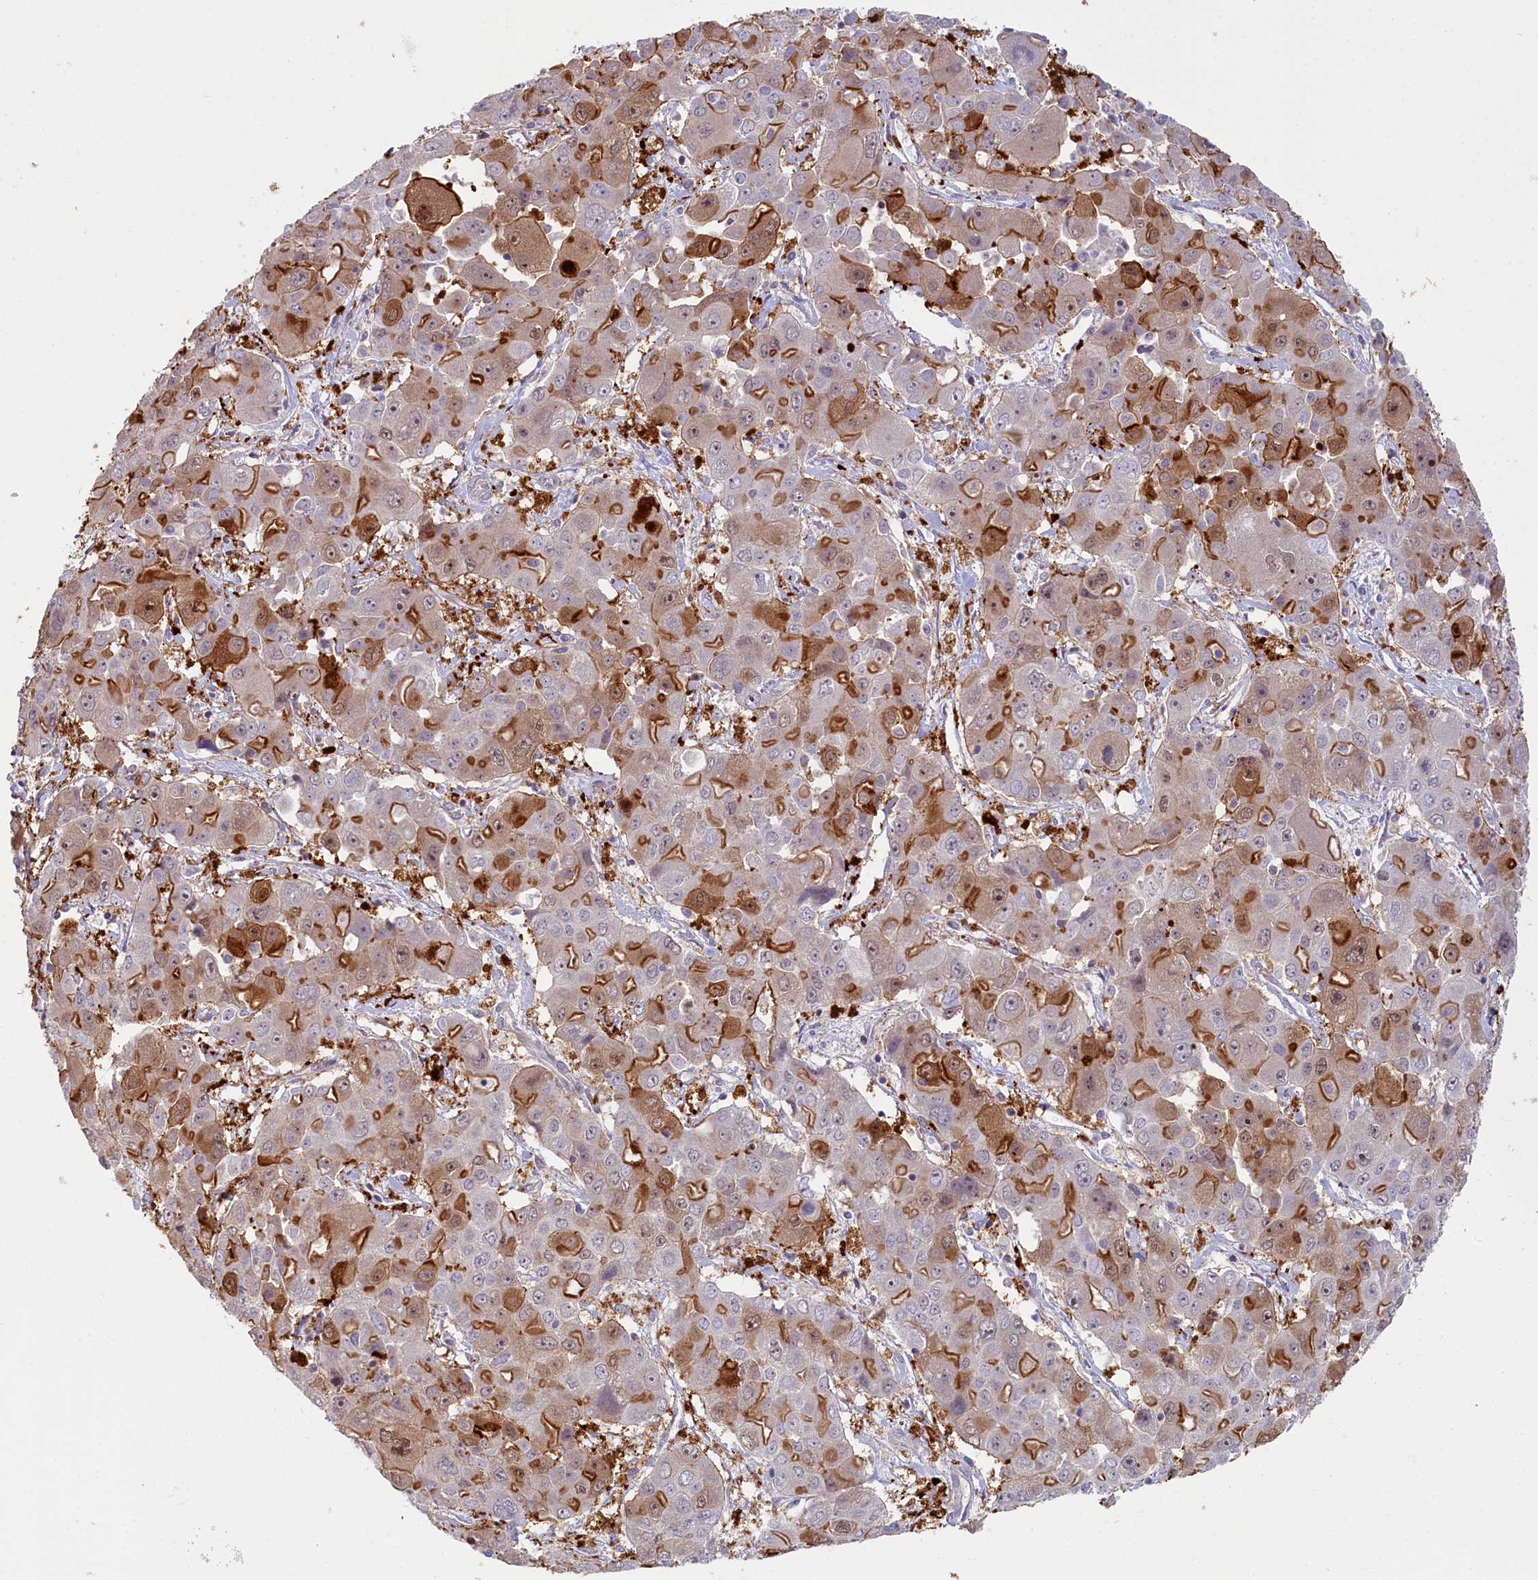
{"staining": {"intensity": "moderate", "quantity": "<25%", "location": "cytoplasmic/membranous"}, "tissue": "liver cancer", "cell_type": "Tumor cells", "image_type": "cancer", "snomed": [{"axis": "morphology", "description": "Cholangiocarcinoma"}, {"axis": "topography", "description": "Liver"}], "caption": "IHC (DAB (3,3'-diaminobenzidine)) staining of liver cancer (cholangiocarcinoma) reveals moderate cytoplasmic/membranous protein positivity in approximately <25% of tumor cells.", "gene": "CCL23", "patient": {"sex": "male", "age": 67}}